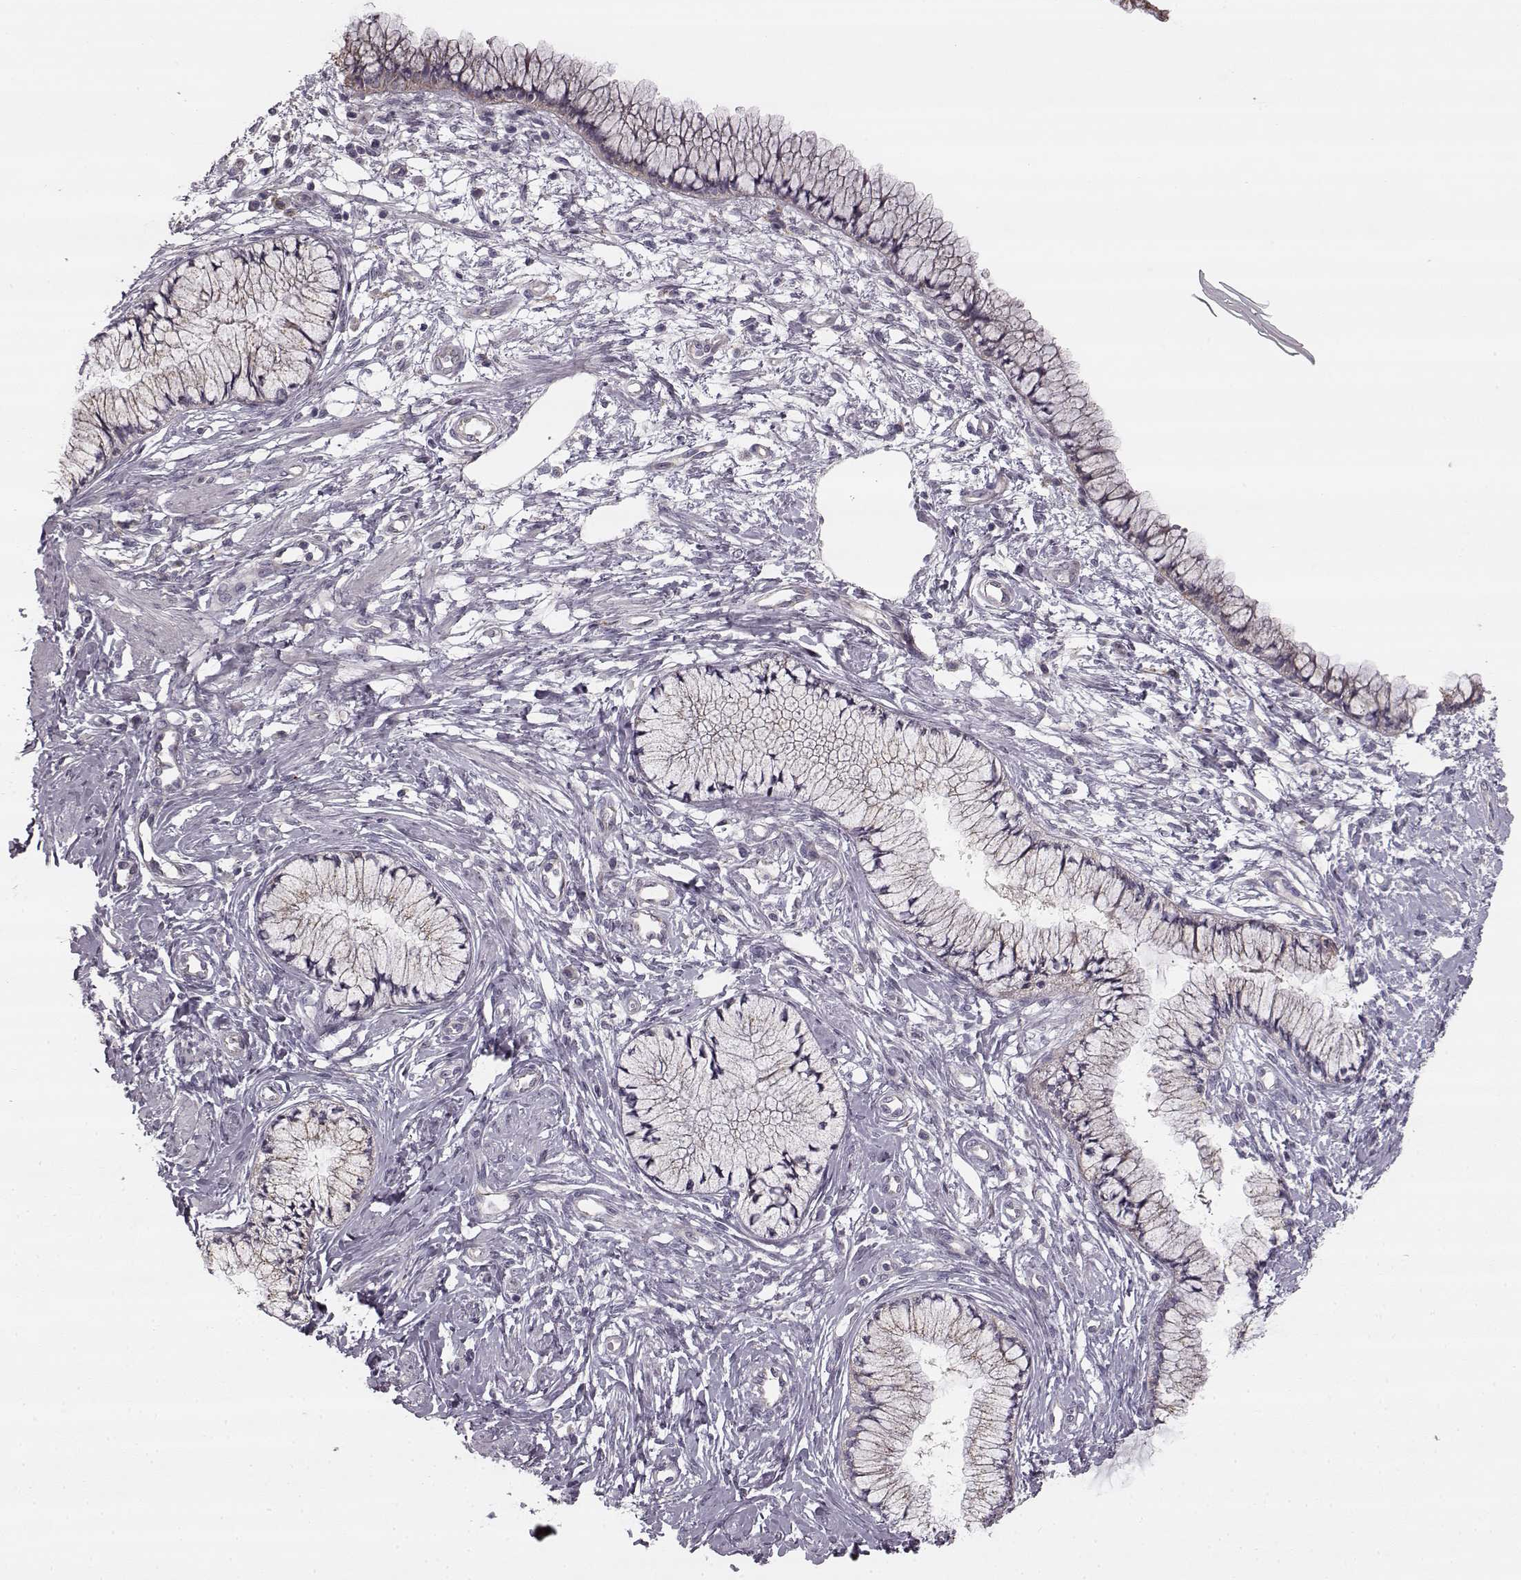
{"staining": {"intensity": "negative", "quantity": "none", "location": "none"}, "tissue": "cervix", "cell_type": "Glandular cells", "image_type": "normal", "snomed": [{"axis": "morphology", "description": "Normal tissue, NOS"}, {"axis": "topography", "description": "Cervix"}], "caption": "The photomicrograph exhibits no significant positivity in glandular cells of cervix.", "gene": "HMMR", "patient": {"sex": "female", "age": 37}}